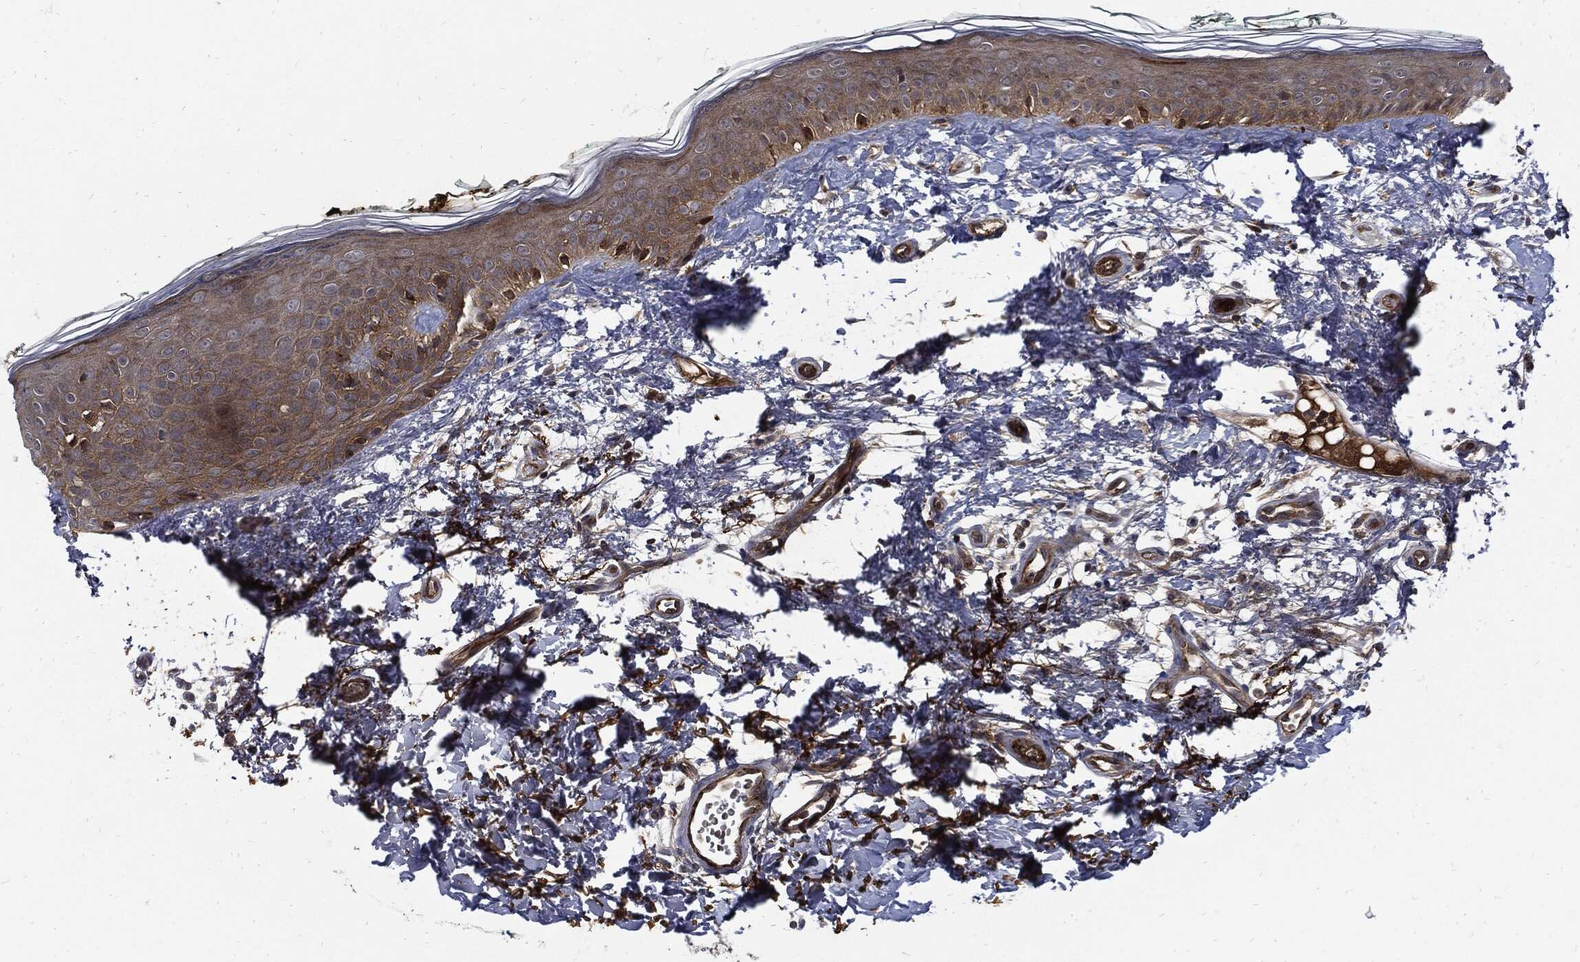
{"staining": {"intensity": "strong", "quantity": ">75%", "location": "cytoplasmic/membranous"}, "tissue": "skin", "cell_type": "Fibroblasts", "image_type": "normal", "snomed": [{"axis": "morphology", "description": "Normal tissue, NOS"}, {"axis": "morphology", "description": "Basal cell carcinoma"}, {"axis": "topography", "description": "Skin"}], "caption": "Fibroblasts reveal high levels of strong cytoplasmic/membranous staining in about >75% of cells in normal skin. Using DAB (3,3'-diaminobenzidine) (brown) and hematoxylin (blue) stains, captured at high magnification using brightfield microscopy.", "gene": "CLU", "patient": {"sex": "male", "age": 33}}